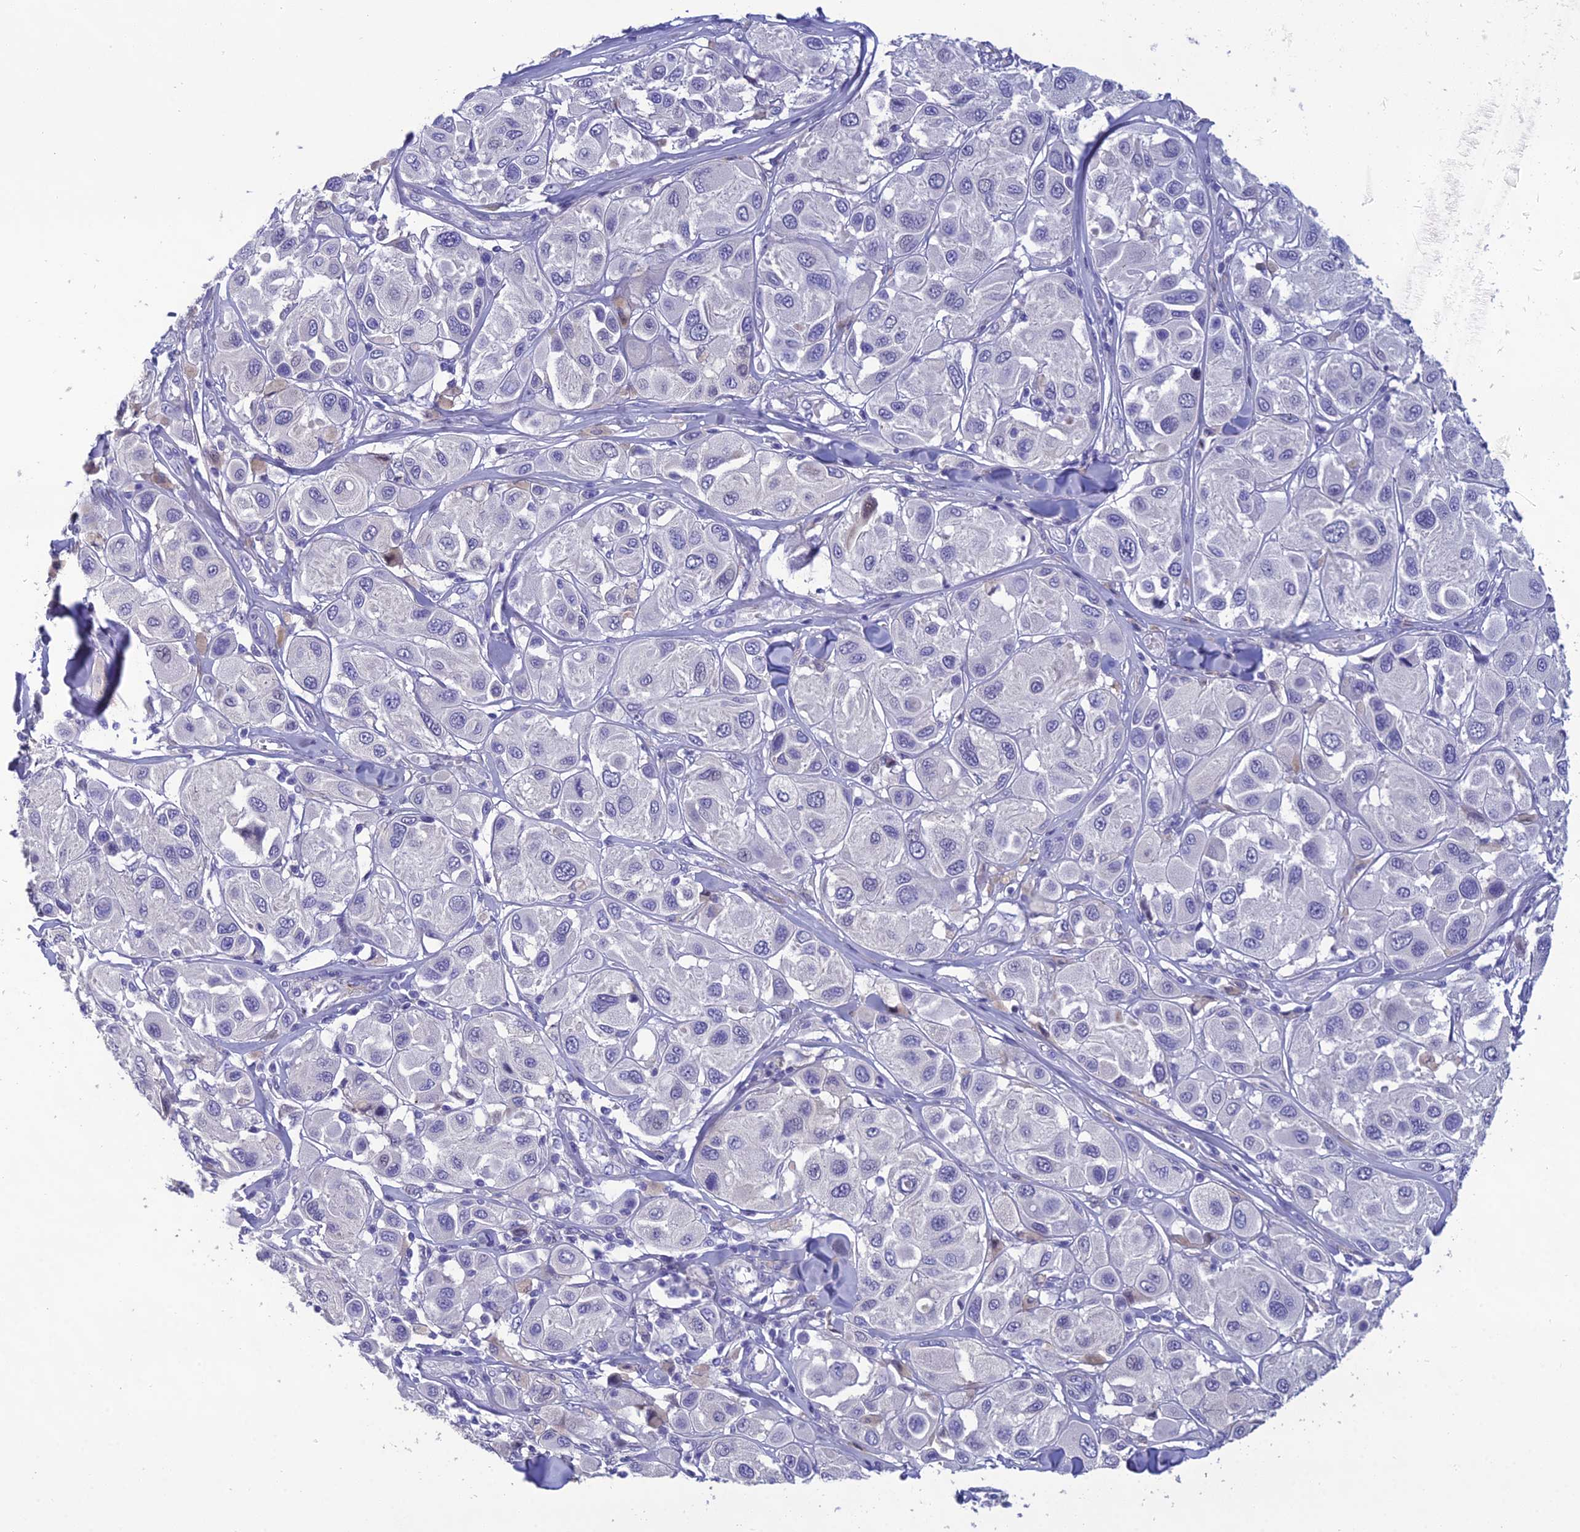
{"staining": {"intensity": "negative", "quantity": "none", "location": "none"}, "tissue": "melanoma", "cell_type": "Tumor cells", "image_type": "cancer", "snomed": [{"axis": "morphology", "description": "Malignant melanoma, Metastatic site"}, {"axis": "topography", "description": "Skin"}], "caption": "Protein analysis of malignant melanoma (metastatic site) displays no significant staining in tumor cells.", "gene": "OR56B1", "patient": {"sex": "male", "age": 41}}